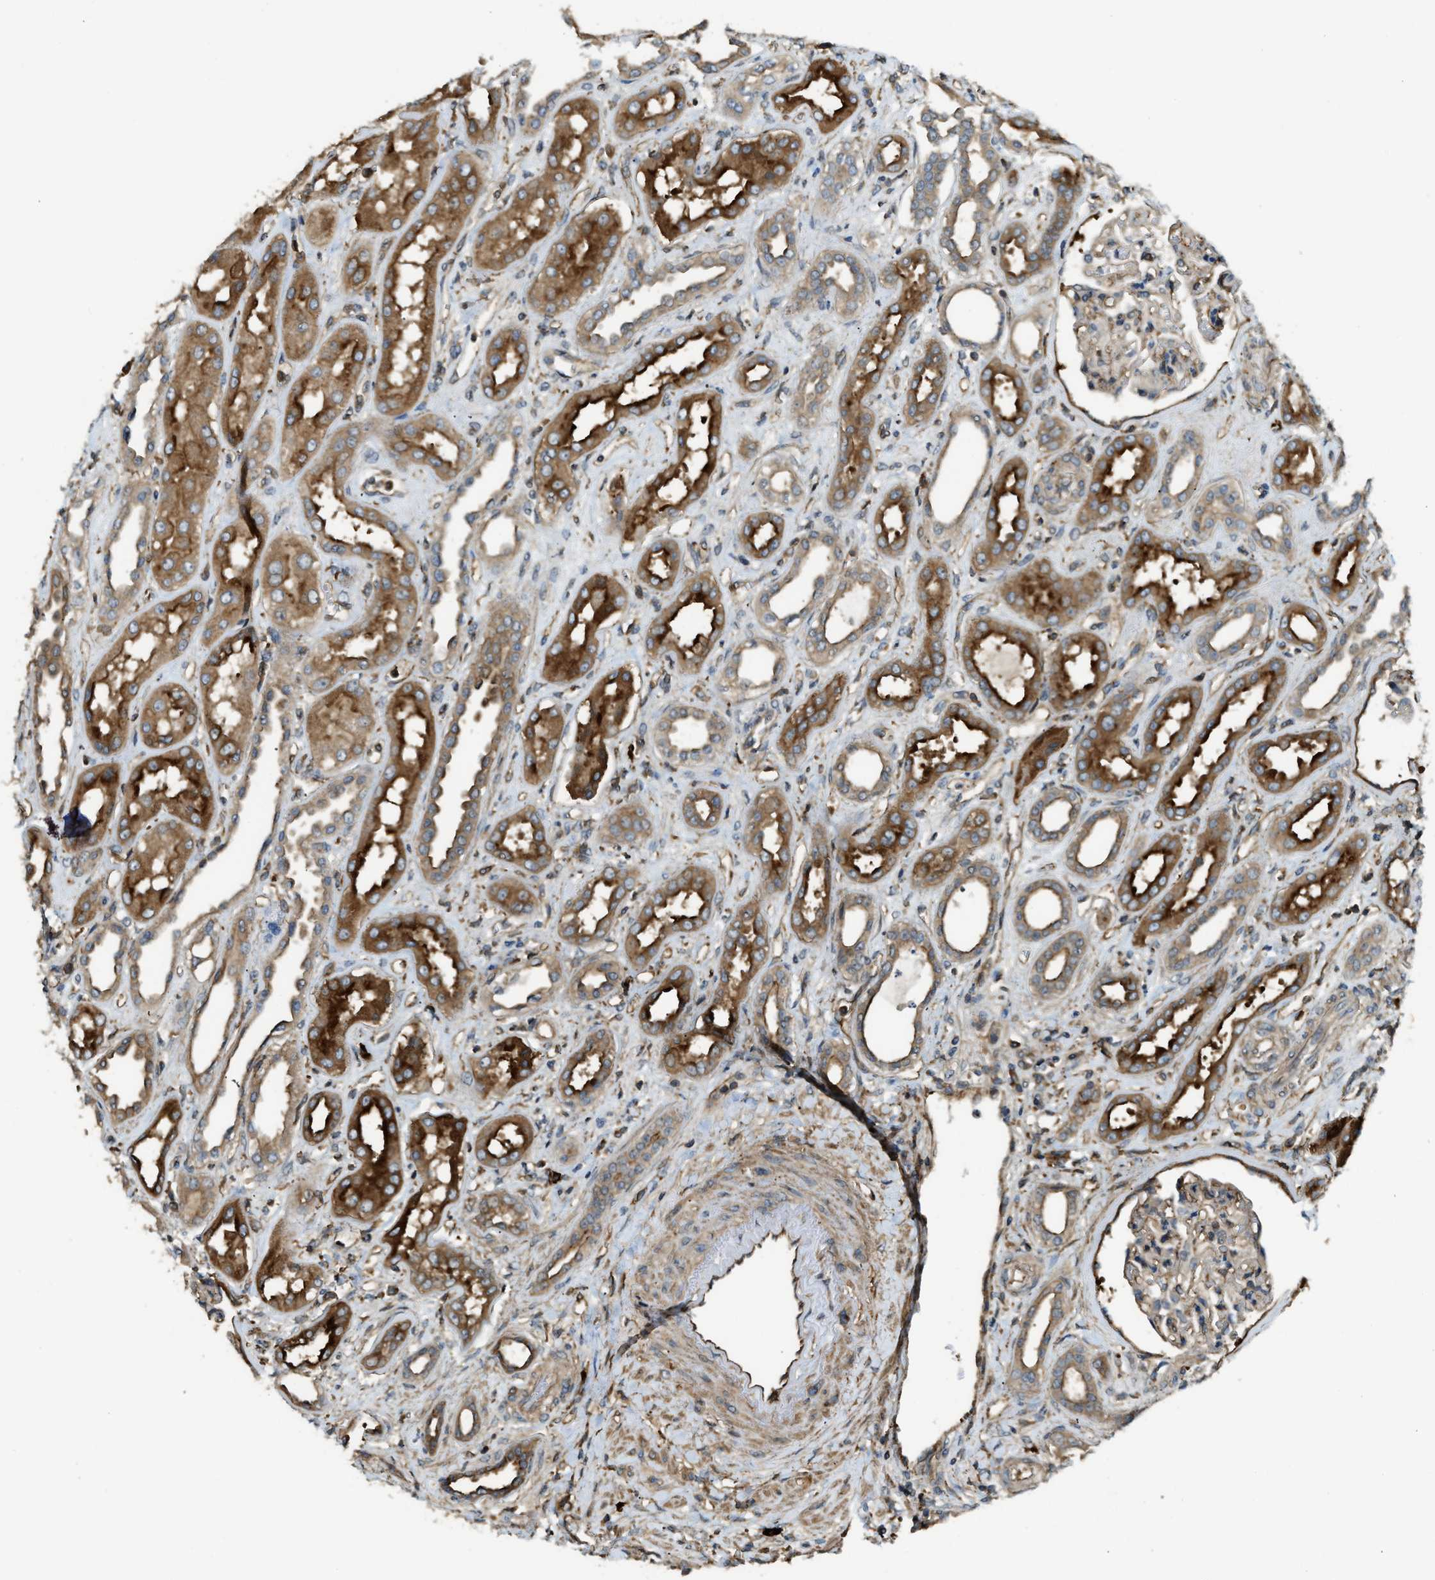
{"staining": {"intensity": "moderate", "quantity": "<25%", "location": "cytoplasmic/membranous"}, "tissue": "kidney", "cell_type": "Cells in glomeruli", "image_type": "normal", "snomed": [{"axis": "morphology", "description": "Normal tissue, NOS"}, {"axis": "topography", "description": "Kidney"}], "caption": "Protein analysis of normal kidney displays moderate cytoplasmic/membranous staining in about <25% of cells in glomeruli.", "gene": "BAG4", "patient": {"sex": "male", "age": 59}}